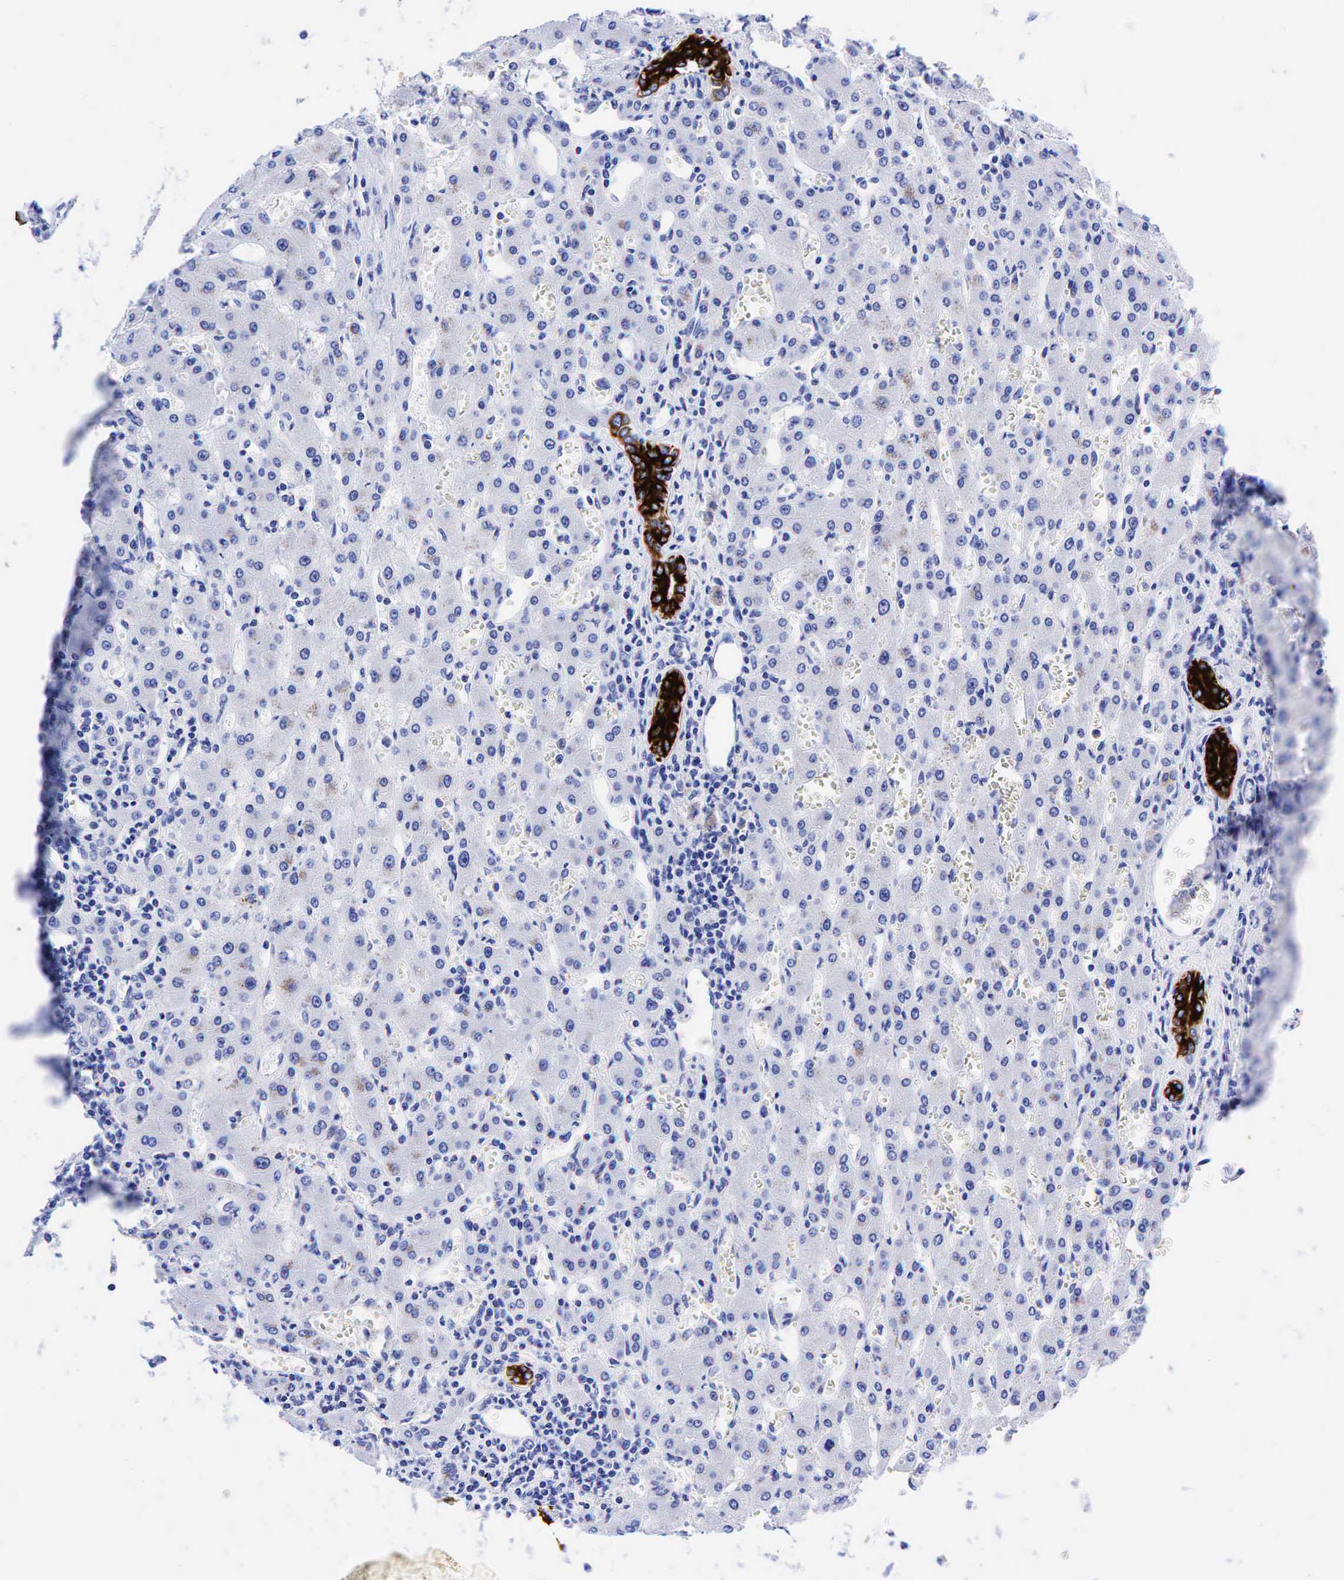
{"staining": {"intensity": "strong", "quantity": ">75%", "location": "cytoplasmic/membranous"}, "tissue": "liver", "cell_type": "Cholangiocytes", "image_type": "normal", "snomed": [{"axis": "morphology", "description": "Normal tissue, NOS"}, {"axis": "topography", "description": "Liver"}], "caption": "A histopathology image of liver stained for a protein shows strong cytoplasmic/membranous brown staining in cholangiocytes.", "gene": "KRT19", "patient": {"sex": "female", "age": 30}}